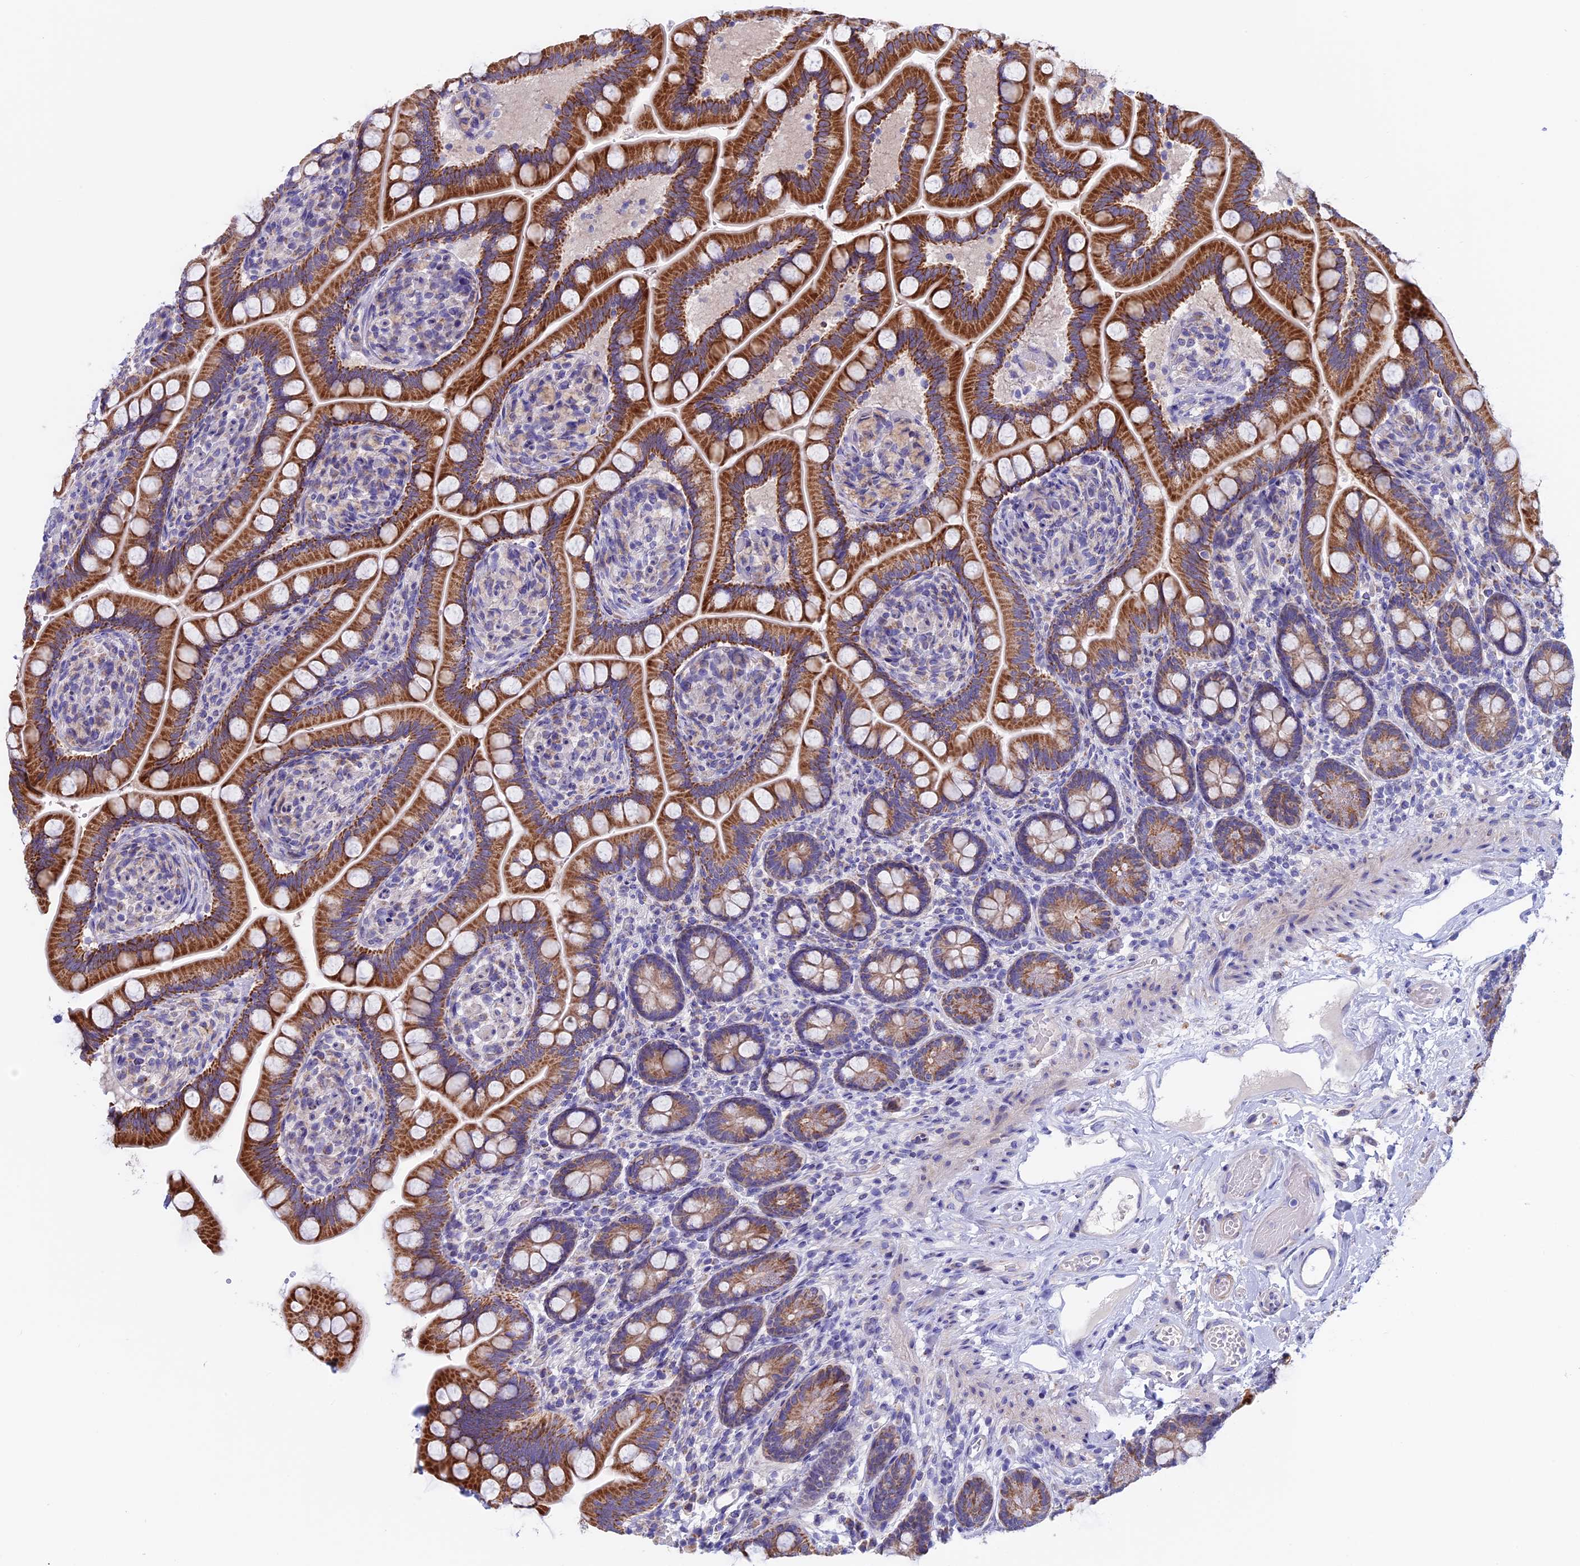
{"staining": {"intensity": "strong", "quantity": ">75%", "location": "cytoplasmic/membranous"}, "tissue": "small intestine", "cell_type": "Glandular cells", "image_type": "normal", "snomed": [{"axis": "morphology", "description": "Normal tissue, NOS"}, {"axis": "topography", "description": "Small intestine"}], "caption": "An immunohistochemistry (IHC) micrograph of normal tissue is shown. Protein staining in brown highlights strong cytoplasmic/membranous positivity in small intestine within glandular cells.", "gene": "ETFDH", "patient": {"sex": "female", "age": 64}}